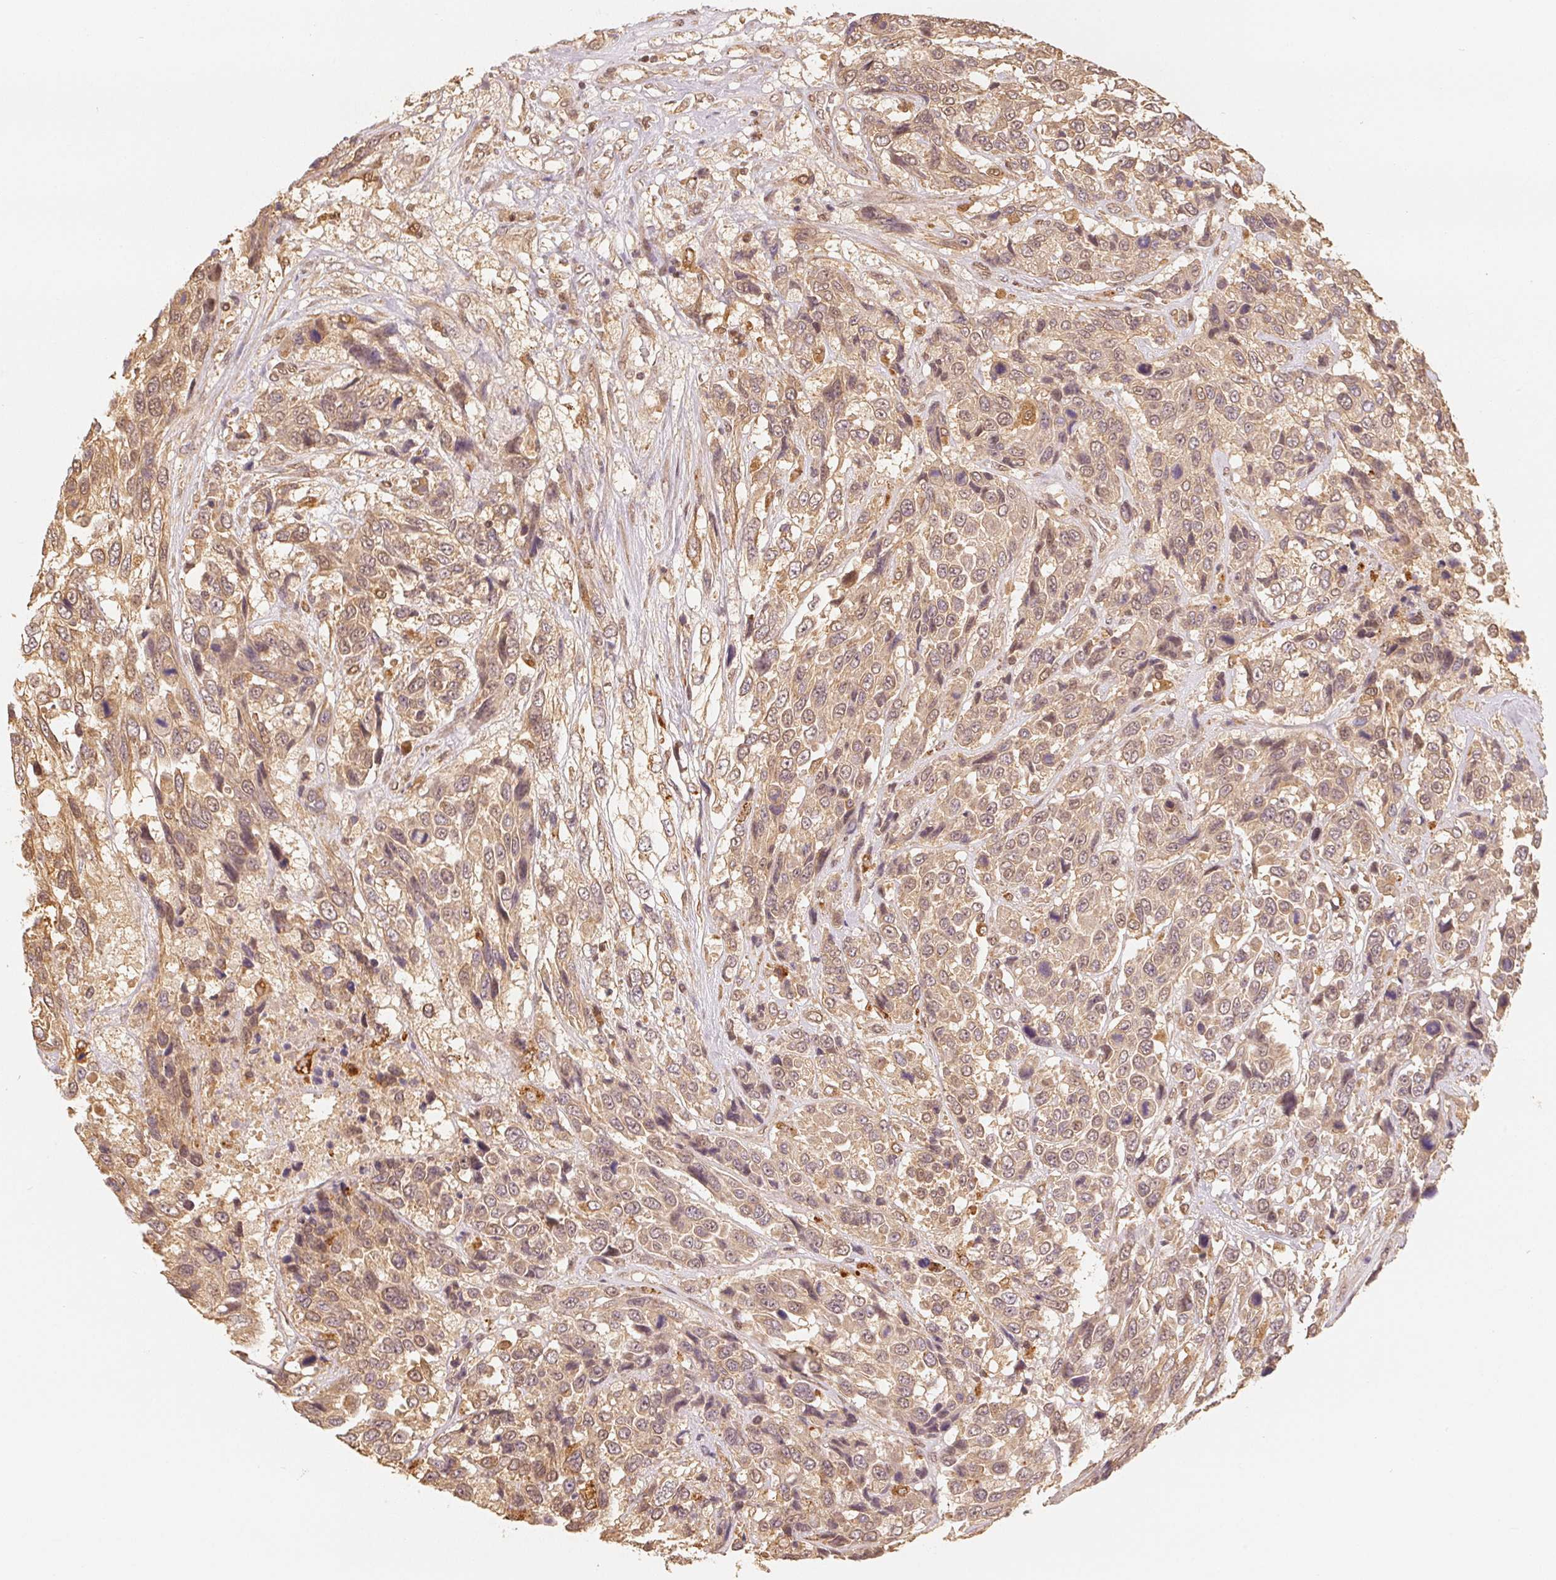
{"staining": {"intensity": "moderate", "quantity": ">75%", "location": "cytoplasmic/membranous,nuclear"}, "tissue": "urothelial cancer", "cell_type": "Tumor cells", "image_type": "cancer", "snomed": [{"axis": "morphology", "description": "Urothelial carcinoma, High grade"}, {"axis": "topography", "description": "Urinary bladder"}], "caption": "Urothelial cancer stained with DAB (3,3'-diaminobenzidine) immunohistochemistry reveals medium levels of moderate cytoplasmic/membranous and nuclear staining in approximately >75% of tumor cells.", "gene": "GUSB", "patient": {"sex": "female", "age": 70}}